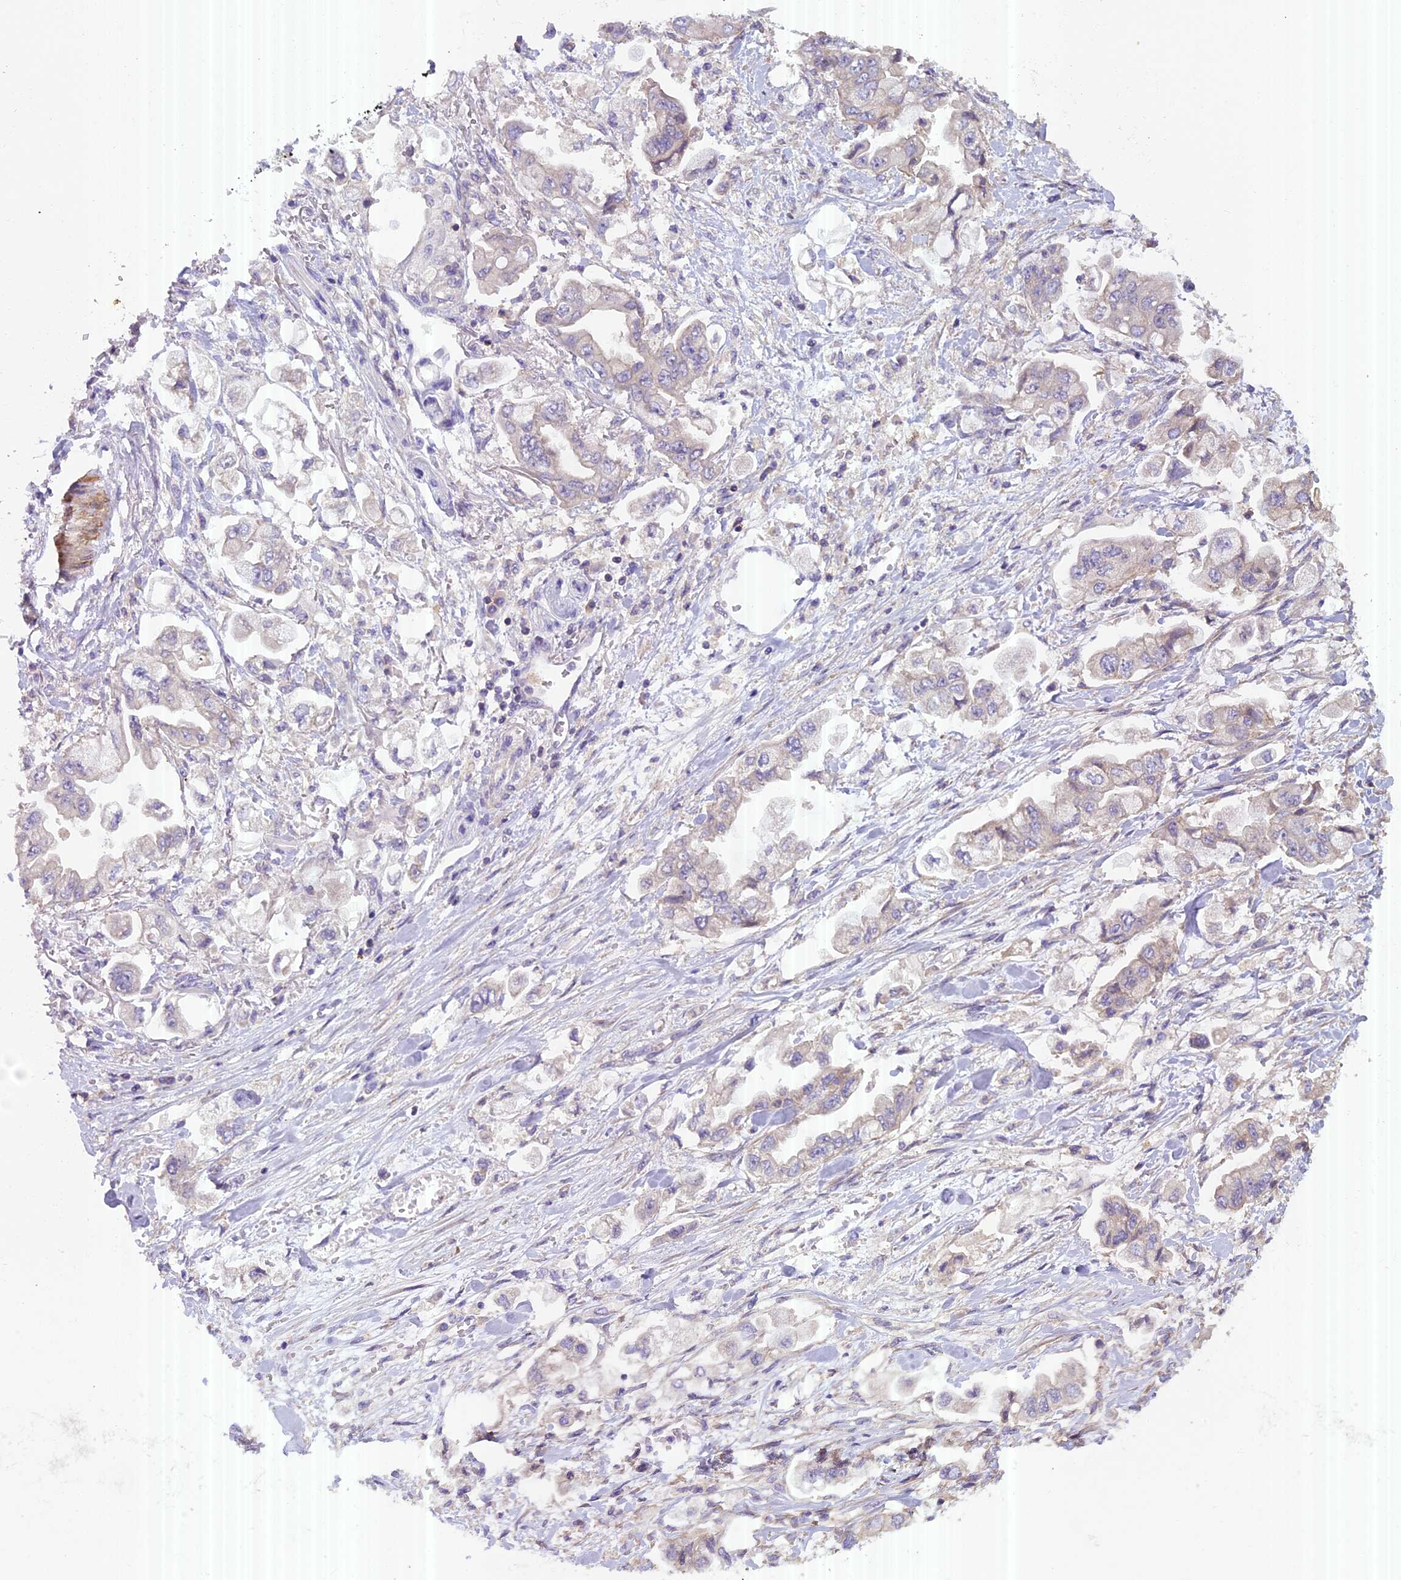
{"staining": {"intensity": "negative", "quantity": "none", "location": "none"}, "tissue": "stomach cancer", "cell_type": "Tumor cells", "image_type": "cancer", "snomed": [{"axis": "morphology", "description": "Adenocarcinoma, NOS"}, {"axis": "topography", "description": "Stomach"}], "caption": "Immunohistochemical staining of human stomach adenocarcinoma demonstrates no significant positivity in tumor cells.", "gene": "FAM98C", "patient": {"sex": "male", "age": 62}}